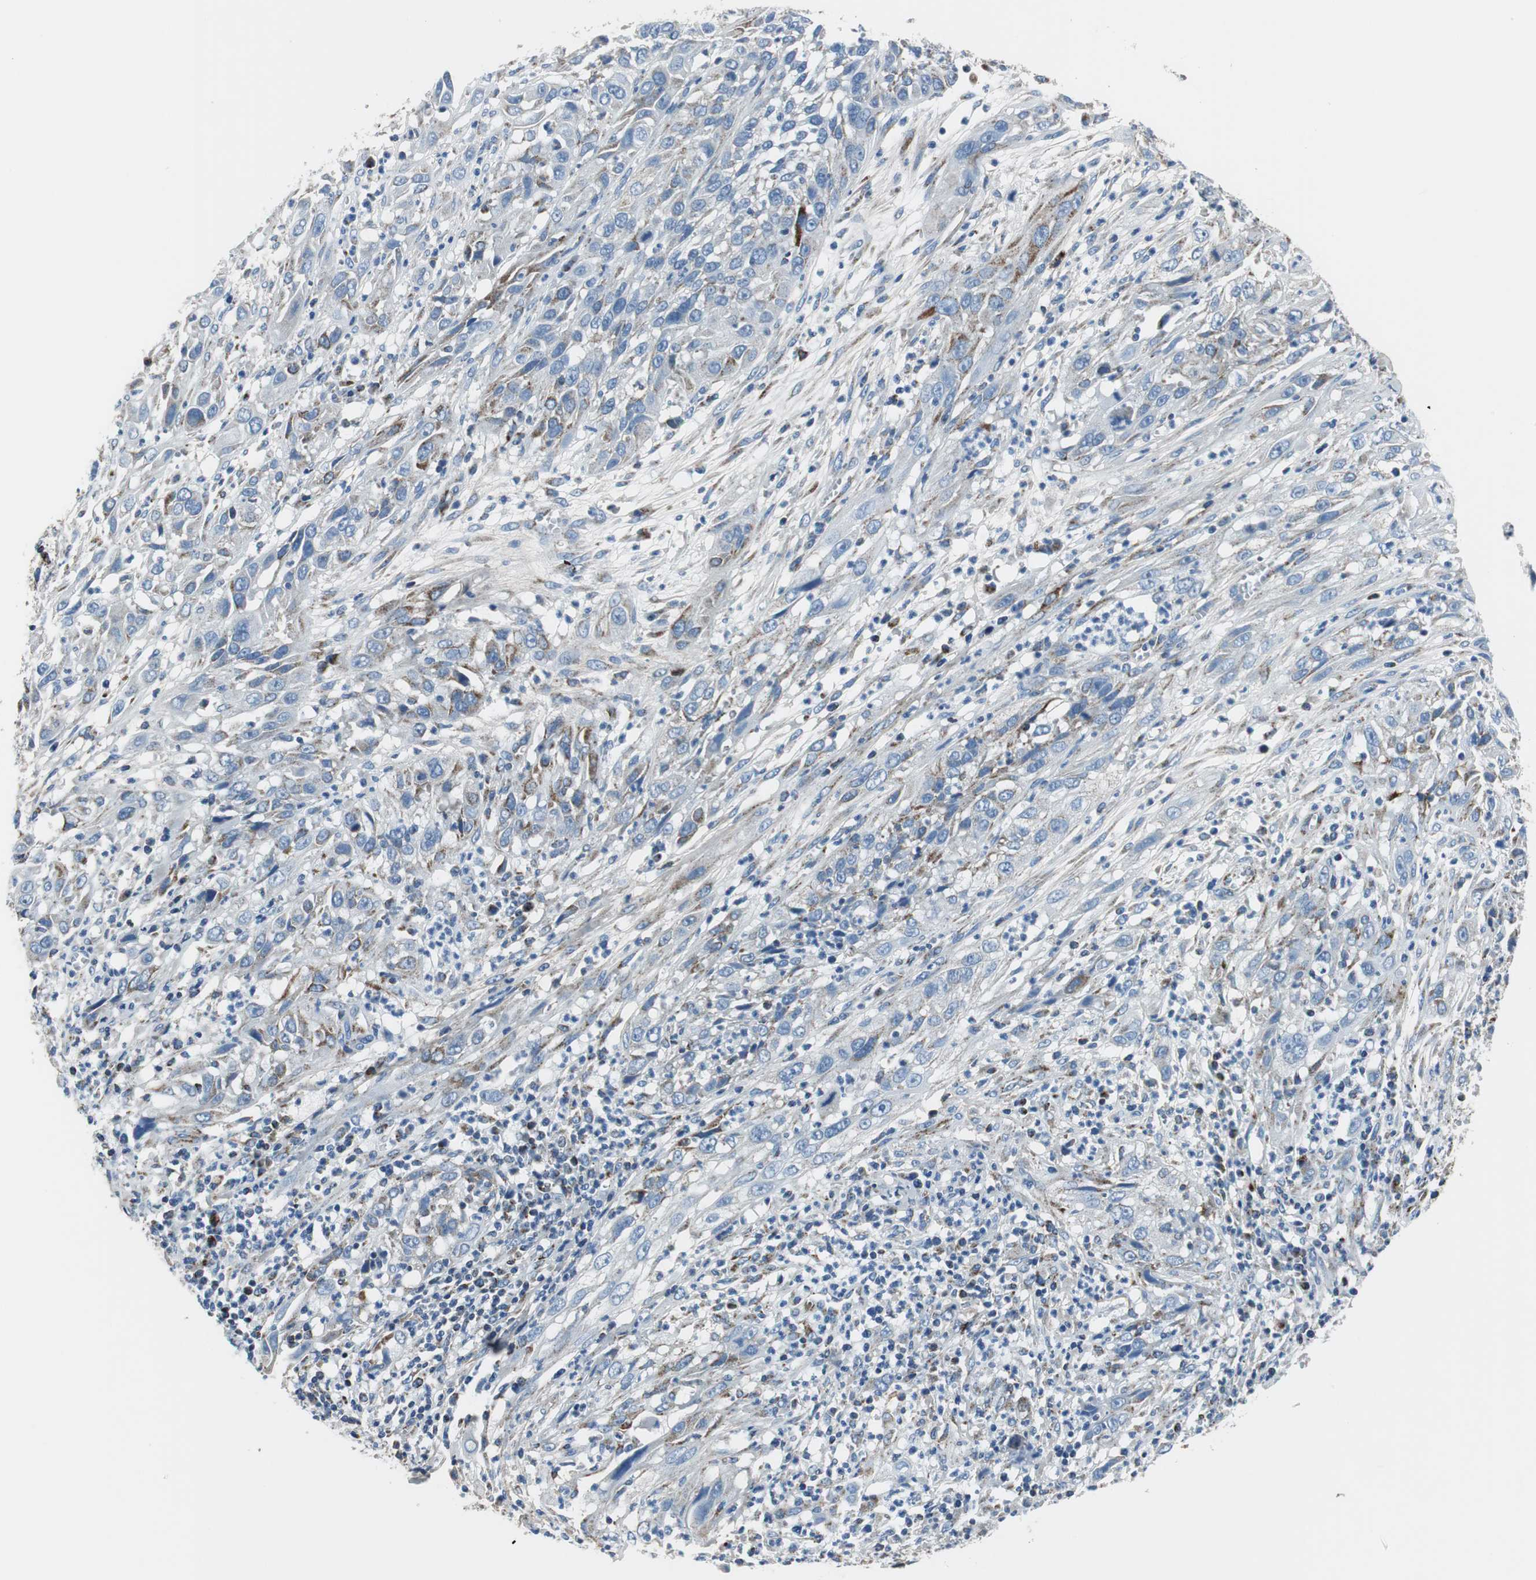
{"staining": {"intensity": "strong", "quantity": "<25%", "location": "cytoplasmic/membranous"}, "tissue": "cervical cancer", "cell_type": "Tumor cells", "image_type": "cancer", "snomed": [{"axis": "morphology", "description": "Squamous cell carcinoma, NOS"}, {"axis": "topography", "description": "Cervix"}], "caption": "Tumor cells show medium levels of strong cytoplasmic/membranous positivity in about <25% of cells in human squamous cell carcinoma (cervical).", "gene": "C1QTNF7", "patient": {"sex": "female", "age": 32}}